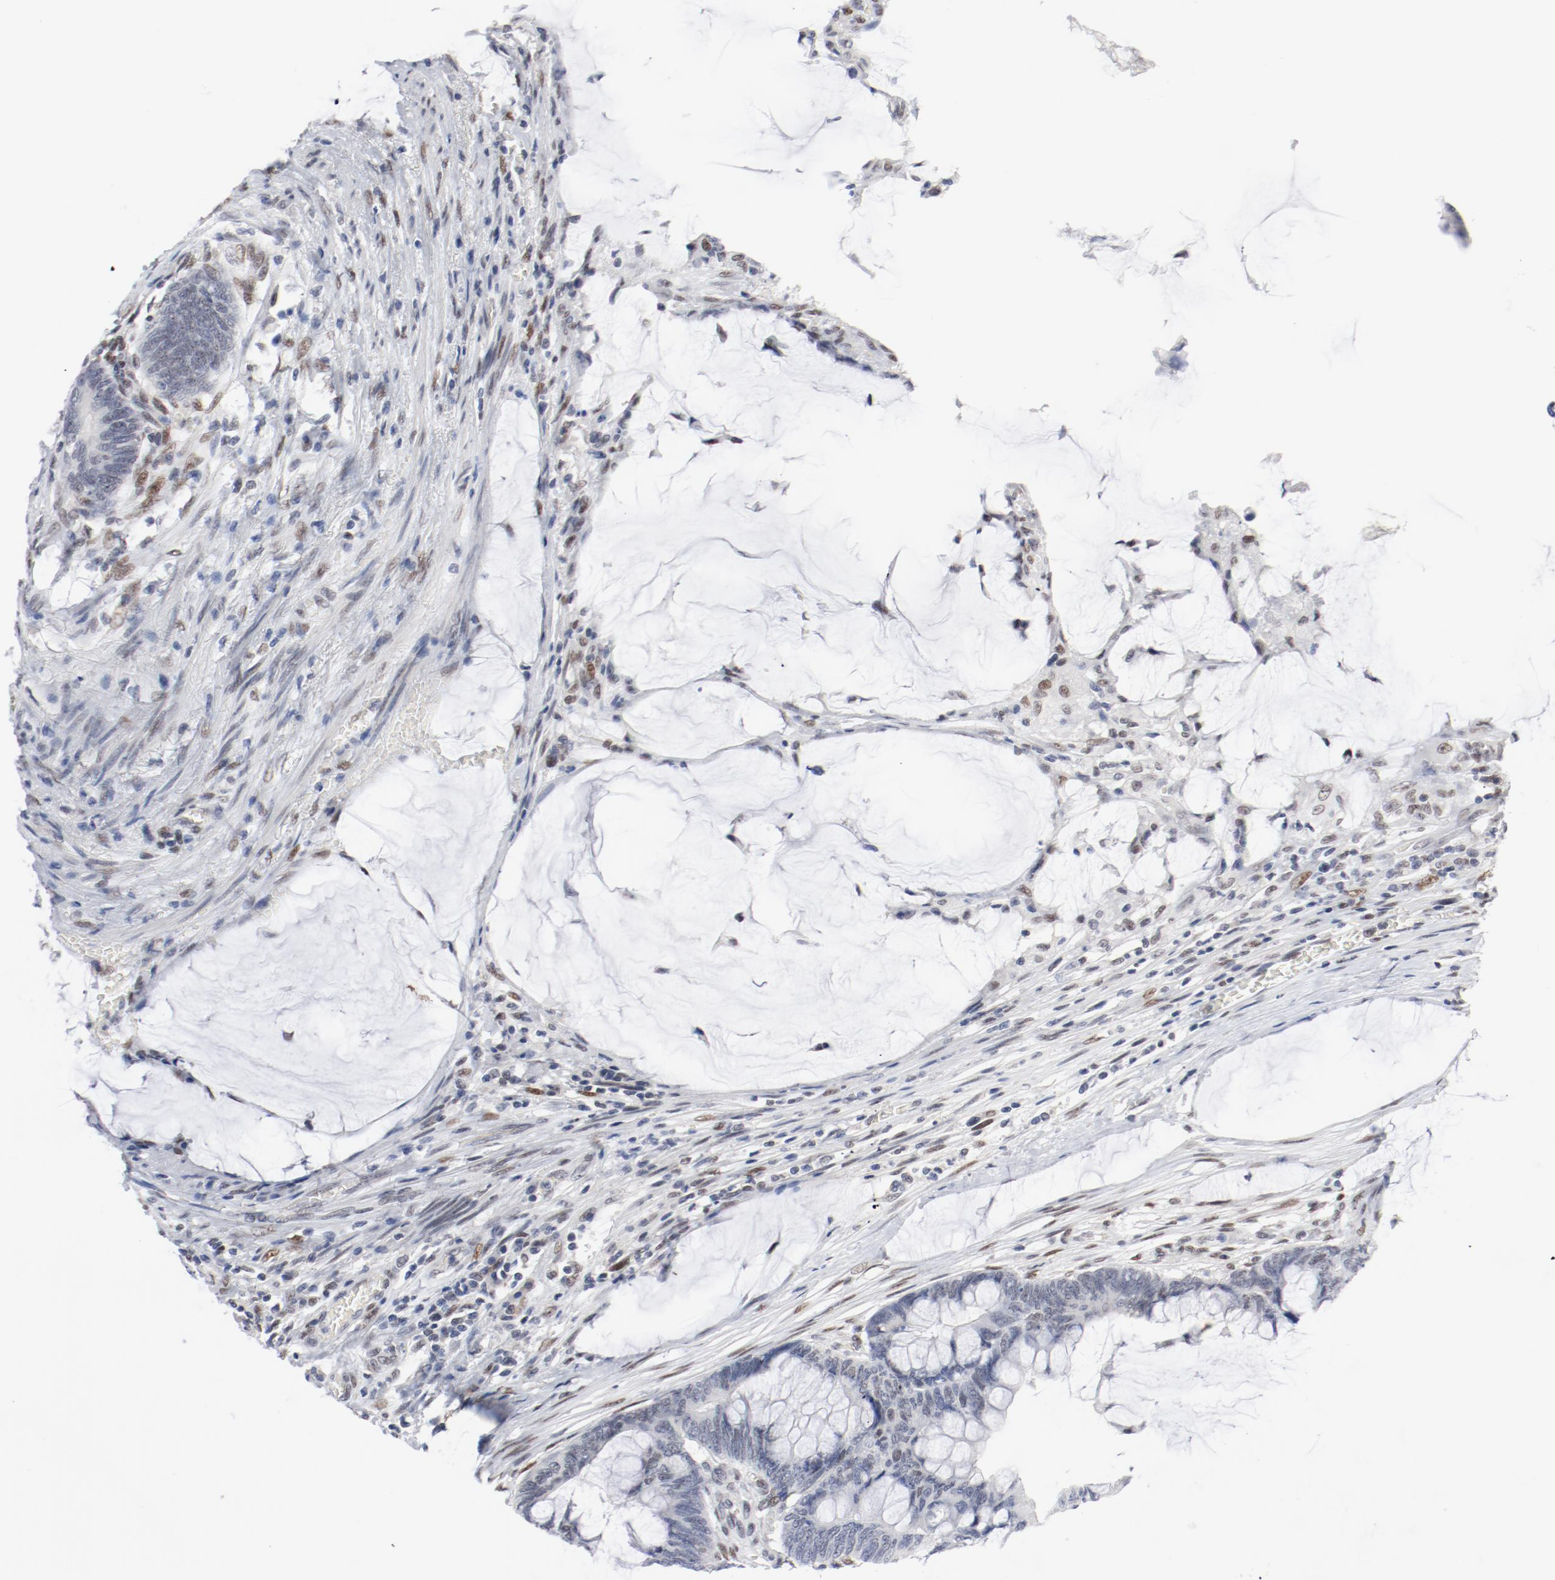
{"staining": {"intensity": "negative", "quantity": "none", "location": "none"}, "tissue": "colorectal cancer", "cell_type": "Tumor cells", "image_type": "cancer", "snomed": [{"axis": "morphology", "description": "Normal tissue, NOS"}, {"axis": "morphology", "description": "Adenocarcinoma, NOS"}, {"axis": "topography", "description": "Rectum"}], "caption": "Tumor cells are negative for protein expression in human colorectal cancer (adenocarcinoma). (Brightfield microscopy of DAB immunohistochemistry (IHC) at high magnification).", "gene": "ARNT", "patient": {"sex": "male", "age": 92}}